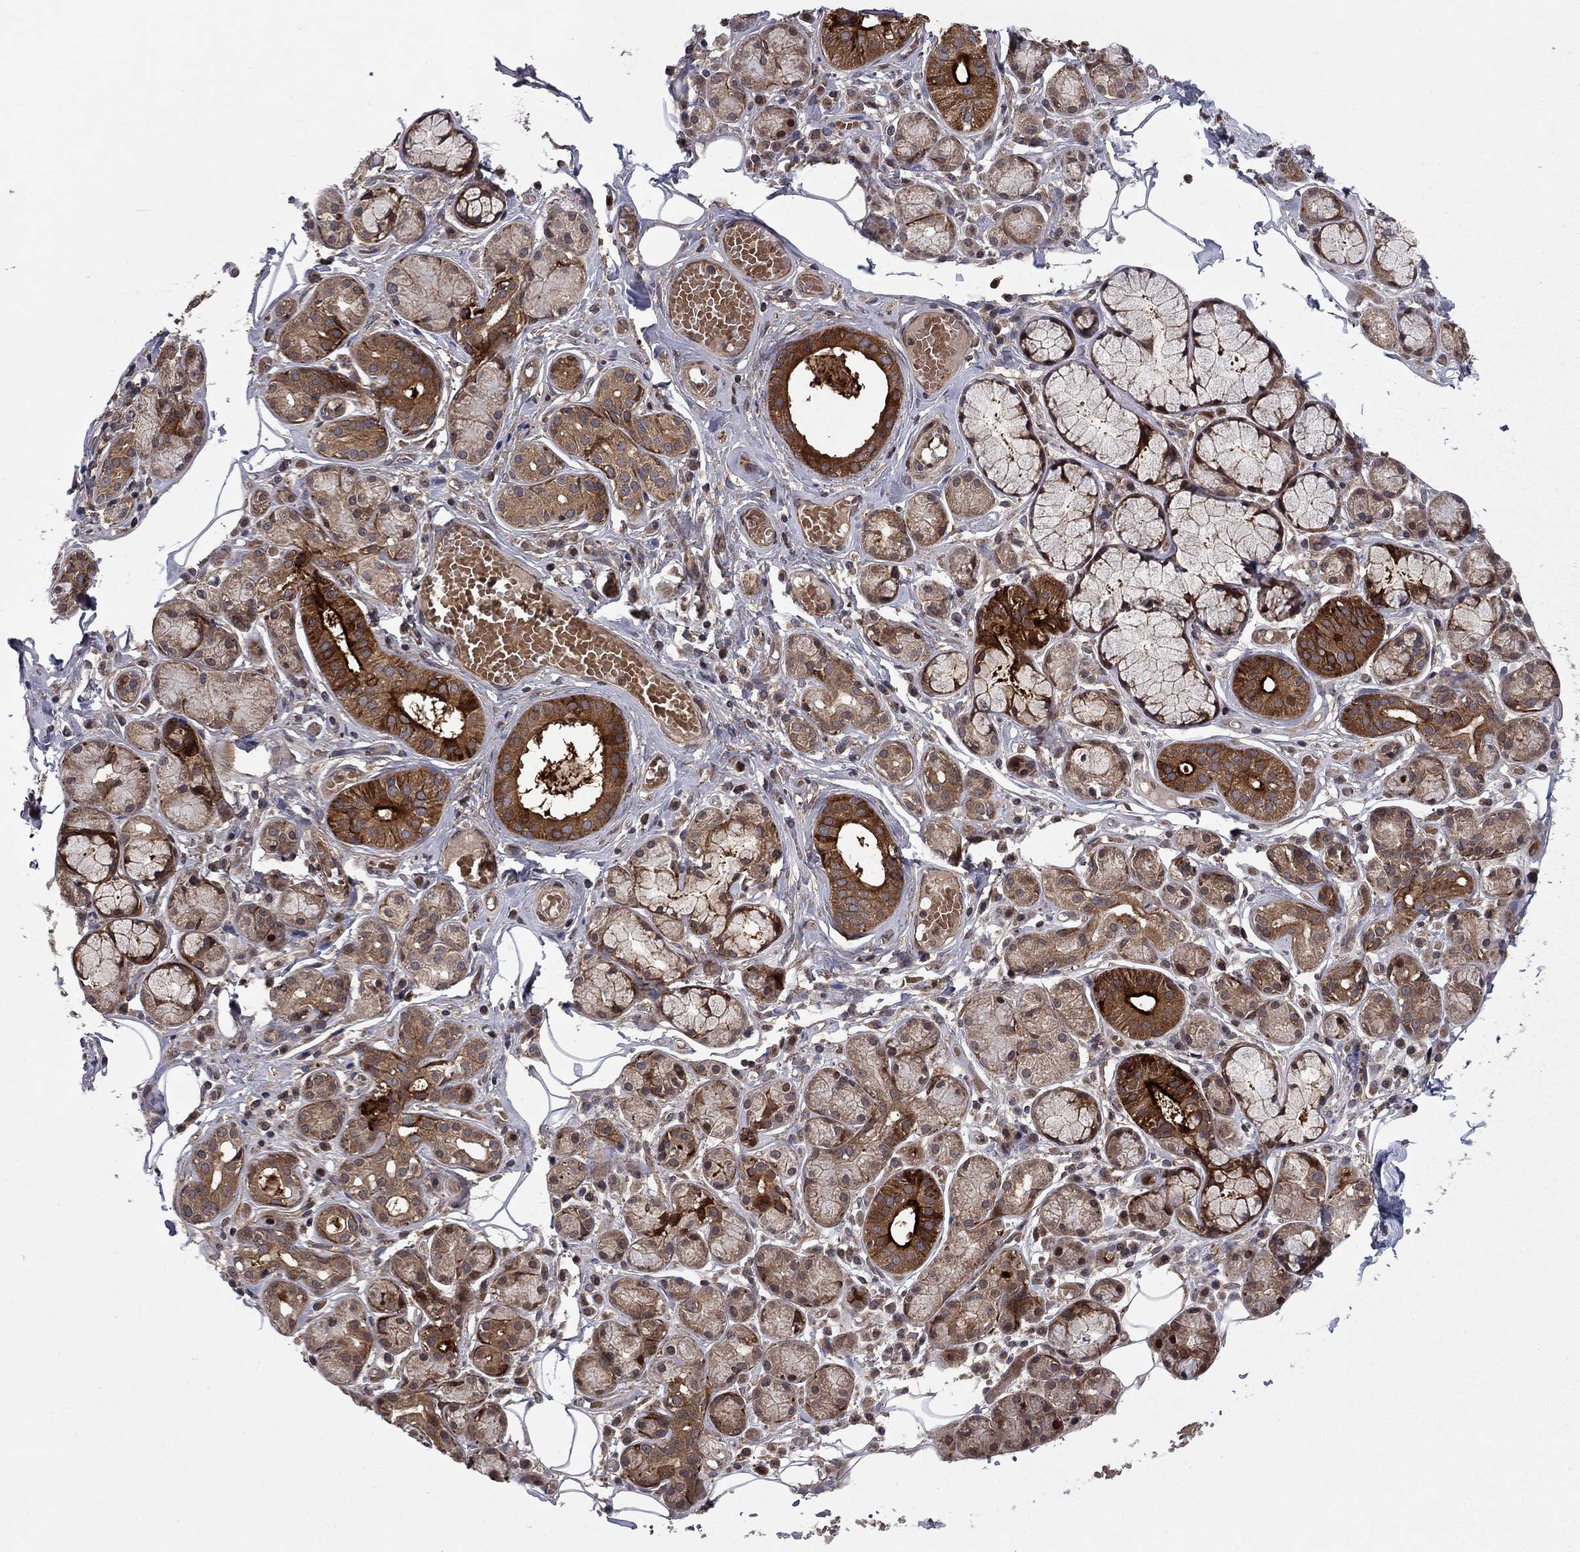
{"staining": {"intensity": "strong", "quantity": "25%-75%", "location": "cytoplasmic/membranous"}, "tissue": "salivary gland", "cell_type": "Glandular cells", "image_type": "normal", "snomed": [{"axis": "morphology", "description": "Normal tissue, NOS"}, {"axis": "topography", "description": "Salivary gland"}, {"axis": "topography", "description": "Peripheral nerve tissue"}], "caption": "A high-resolution histopathology image shows IHC staining of normal salivary gland, which reveals strong cytoplasmic/membranous expression in about 25%-75% of glandular cells.", "gene": "HDAC4", "patient": {"sex": "male", "age": 71}}